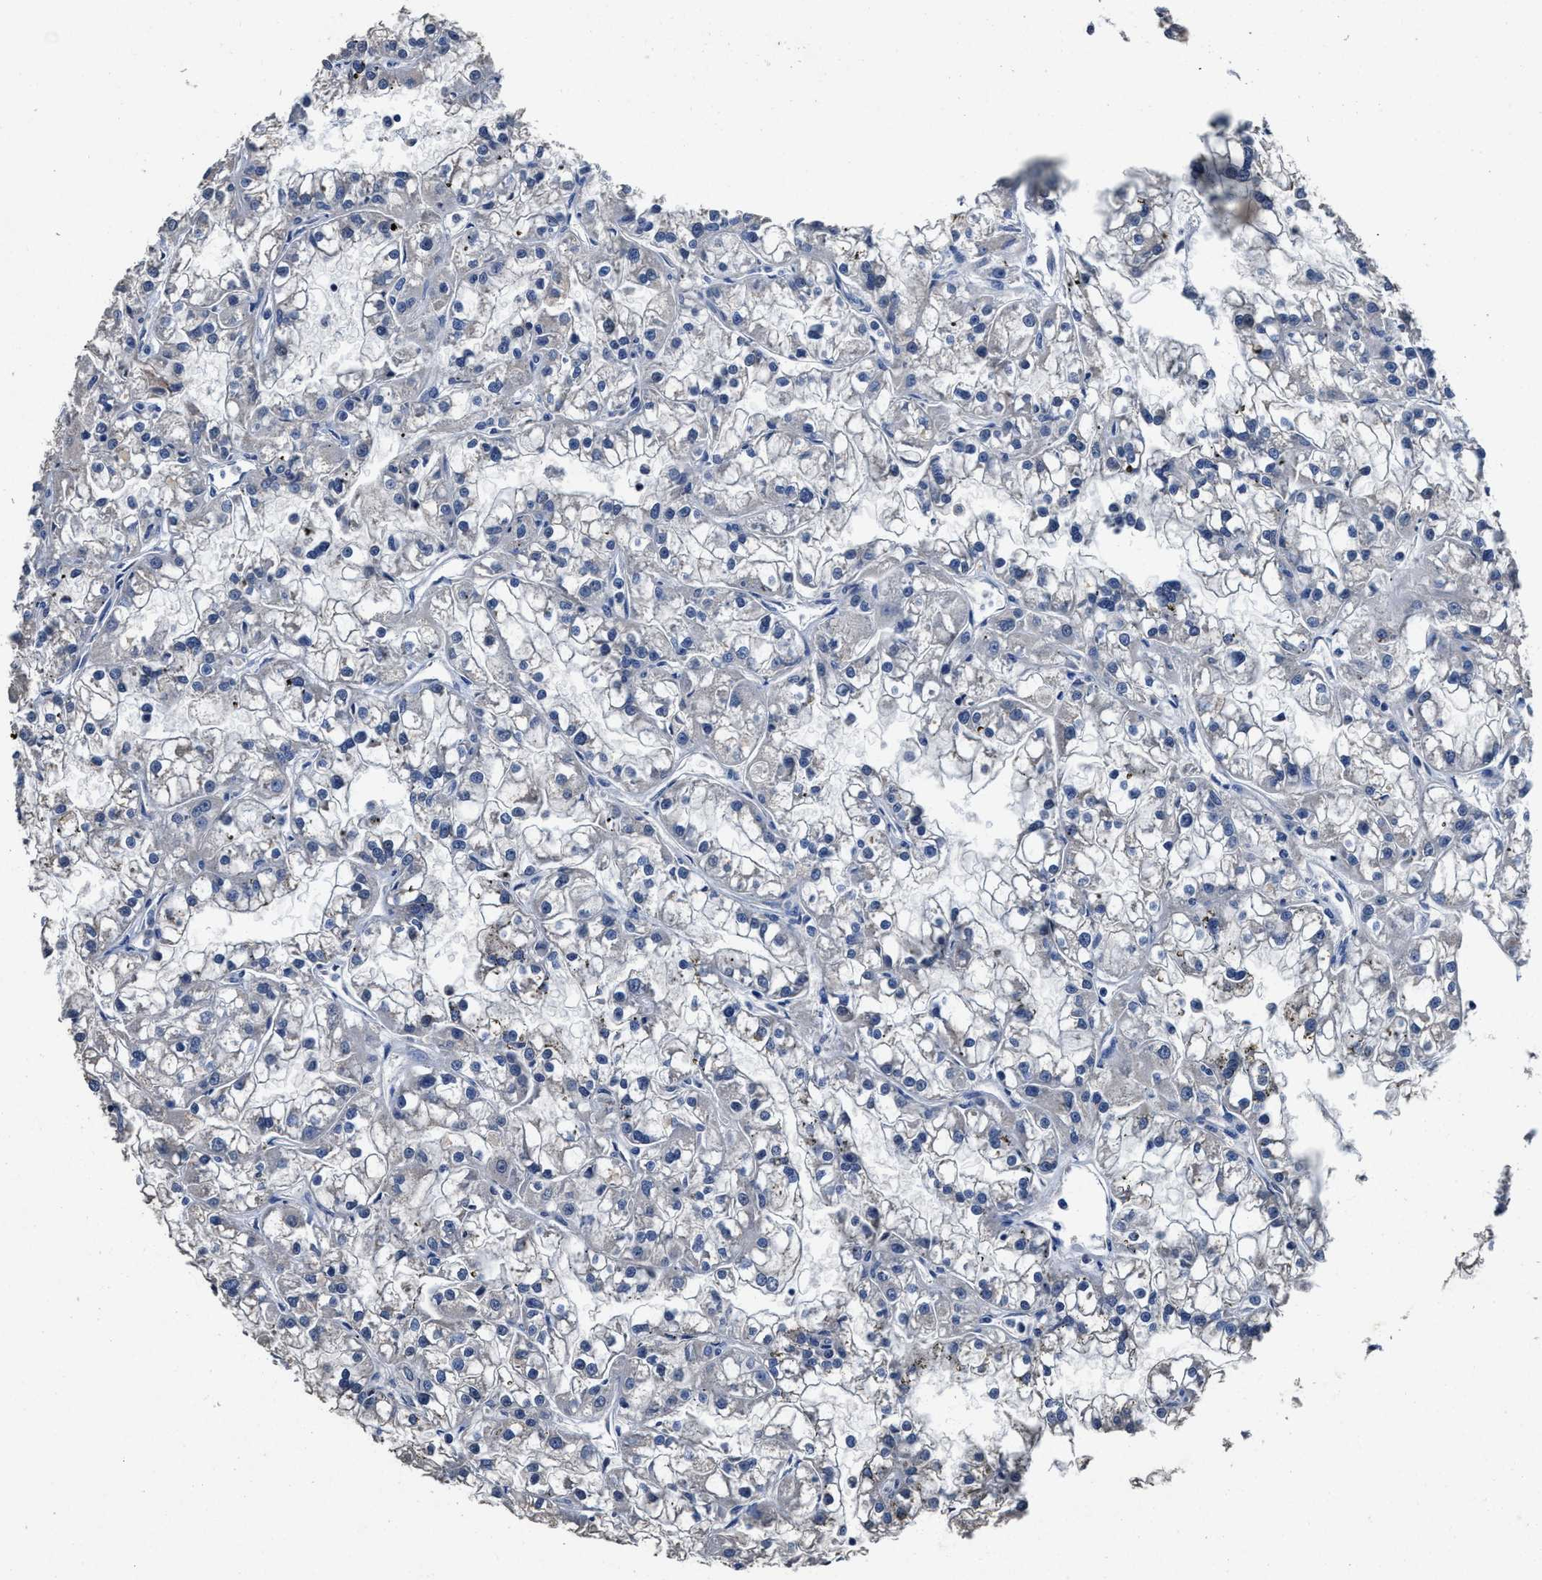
{"staining": {"intensity": "negative", "quantity": "none", "location": "none"}, "tissue": "renal cancer", "cell_type": "Tumor cells", "image_type": "cancer", "snomed": [{"axis": "morphology", "description": "Adenocarcinoma, NOS"}, {"axis": "topography", "description": "Kidney"}], "caption": "A photomicrograph of human renal adenocarcinoma is negative for staining in tumor cells.", "gene": "UBR4", "patient": {"sex": "female", "age": 52}}